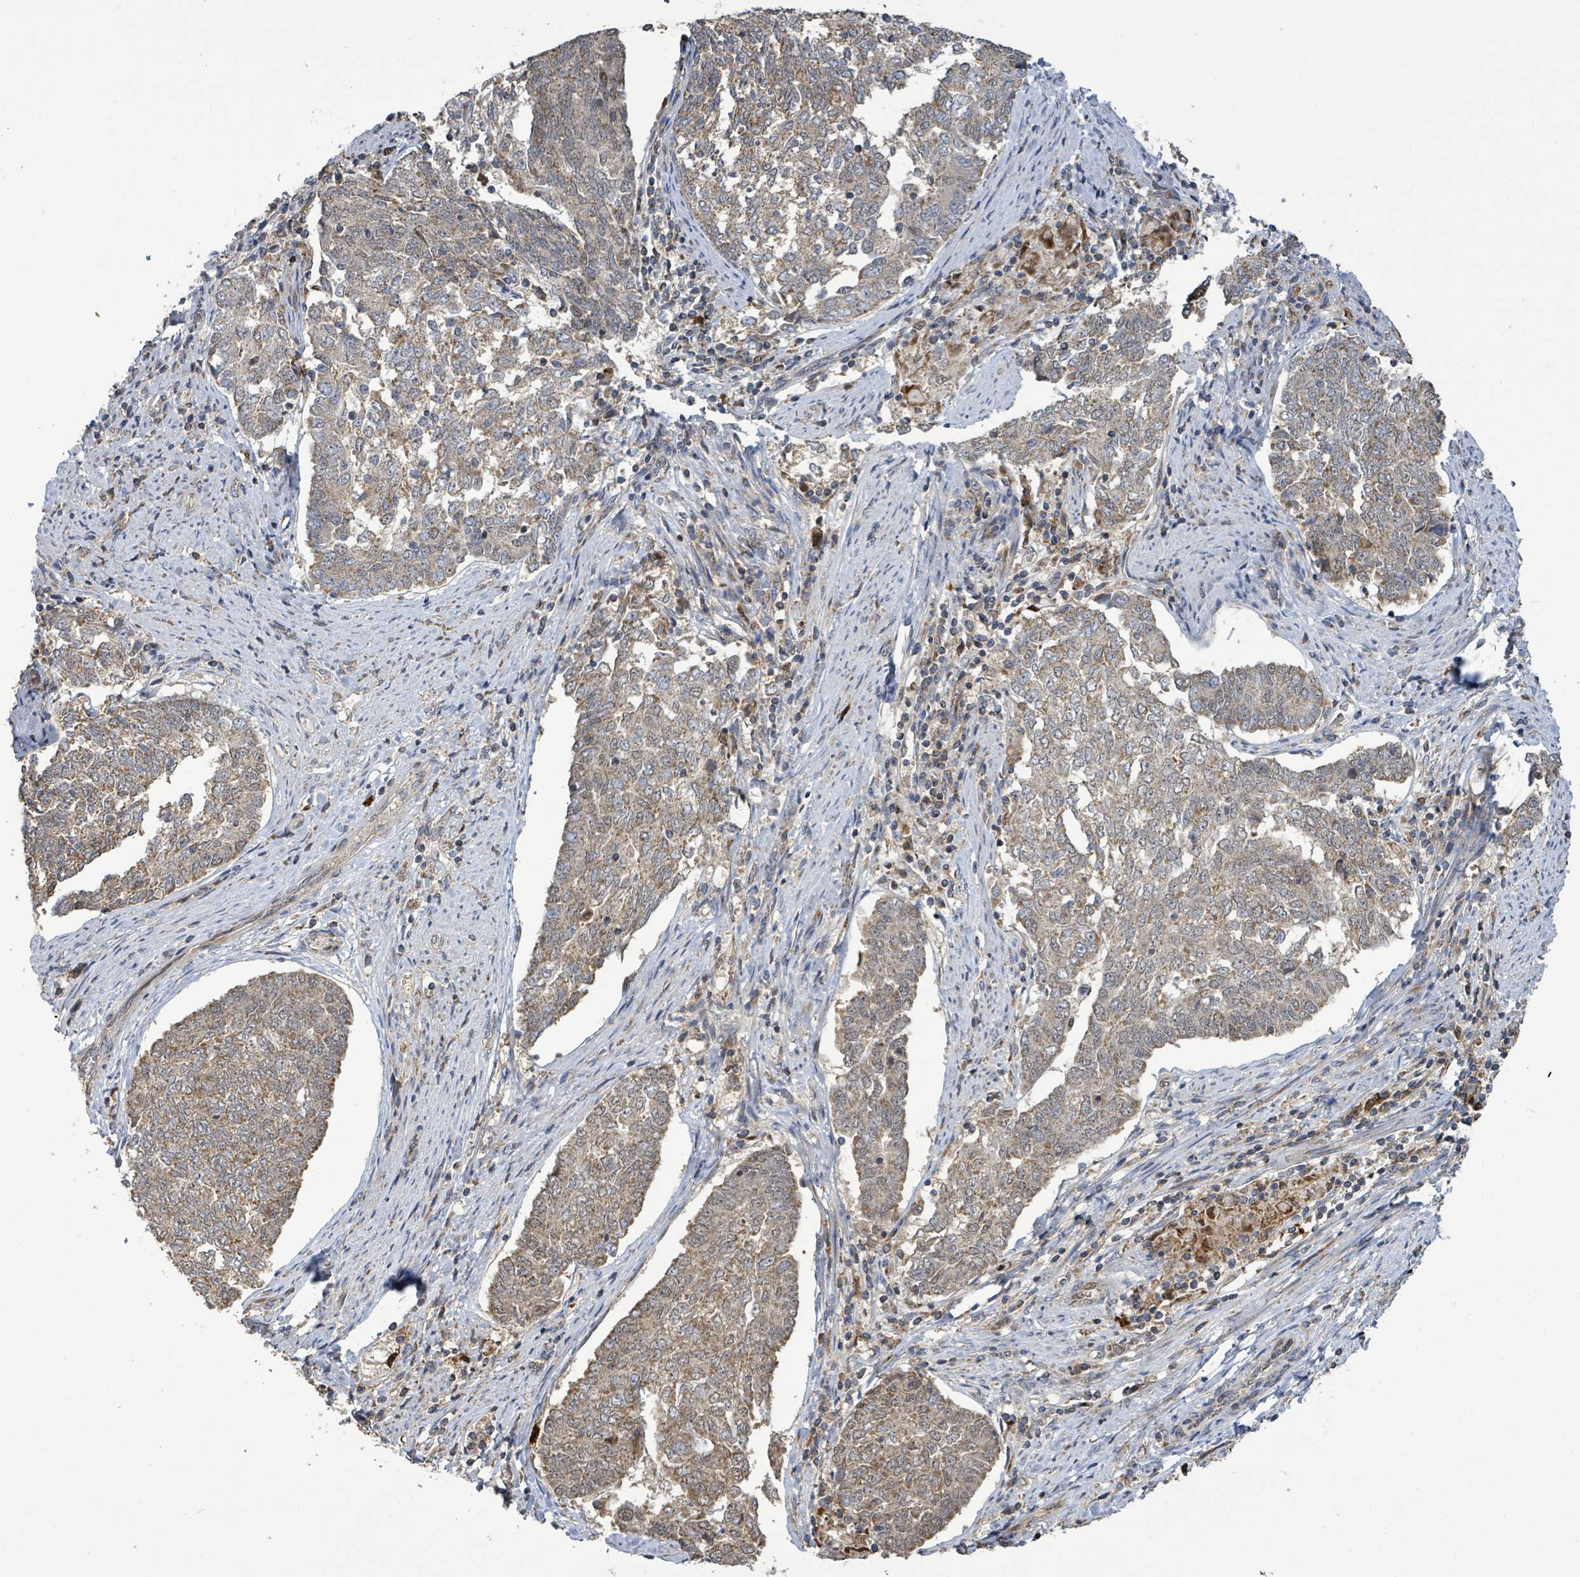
{"staining": {"intensity": "moderate", "quantity": ">75%", "location": "cytoplasmic/membranous"}, "tissue": "endometrial cancer", "cell_type": "Tumor cells", "image_type": "cancer", "snomed": [{"axis": "morphology", "description": "Adenocarcinoma, NOS"}, {"axis": "topography", "description": "Endometrium"}], "caption": "This is a histology image of immunohistochemistry (IHC) staining of endometrial adenocarcinoma, which shows moderate positivity in the cytoplasmic/membranous of tumor cells.", "gene": "COQ6", "patient": {"sex": "female", "age": 80}}